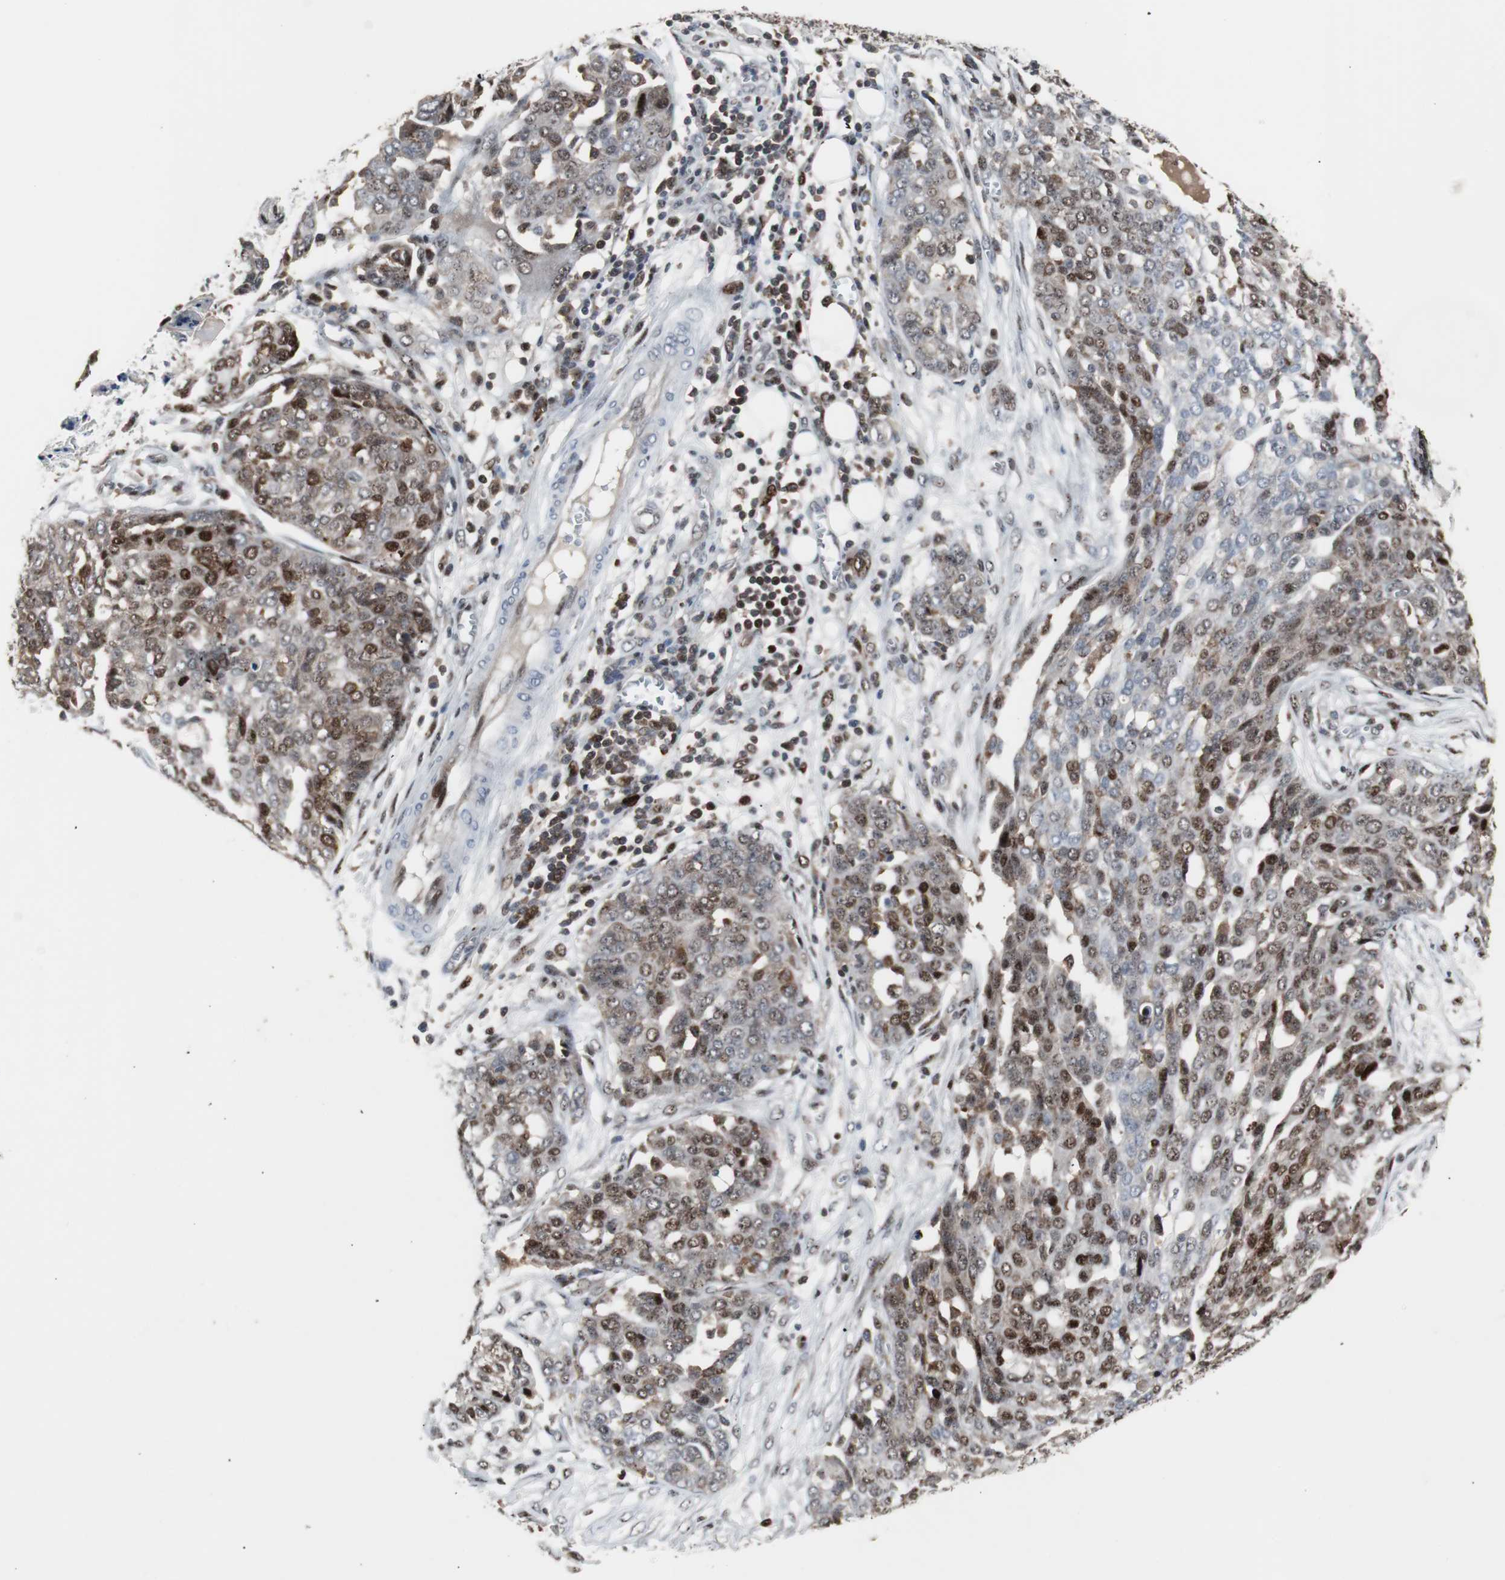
{"staining": {"intensity": "moderate", "quantity": ">75%", "location": "nuclear"}, "tissue": "ovarian cancer", "cell_type": "Tumor cells", "image_type": "cancer", "snomed": [{"axis": "morphology", "description": "Cystadenocarcinoma, serous, NOS"}, {"axis": "topography", "description": "Soft tissue"}, {"axis": "topography", "description": "Ovary"}], "caption": "Approximately >75% of tumor cells in human serous cystadenocarcinoma (ovarian) reveal moderate nuclear protein staining as visualized by brown immunohistochemical staining.", "gene": "GRK2", "patient": {"sex": "female", "age": 57}}